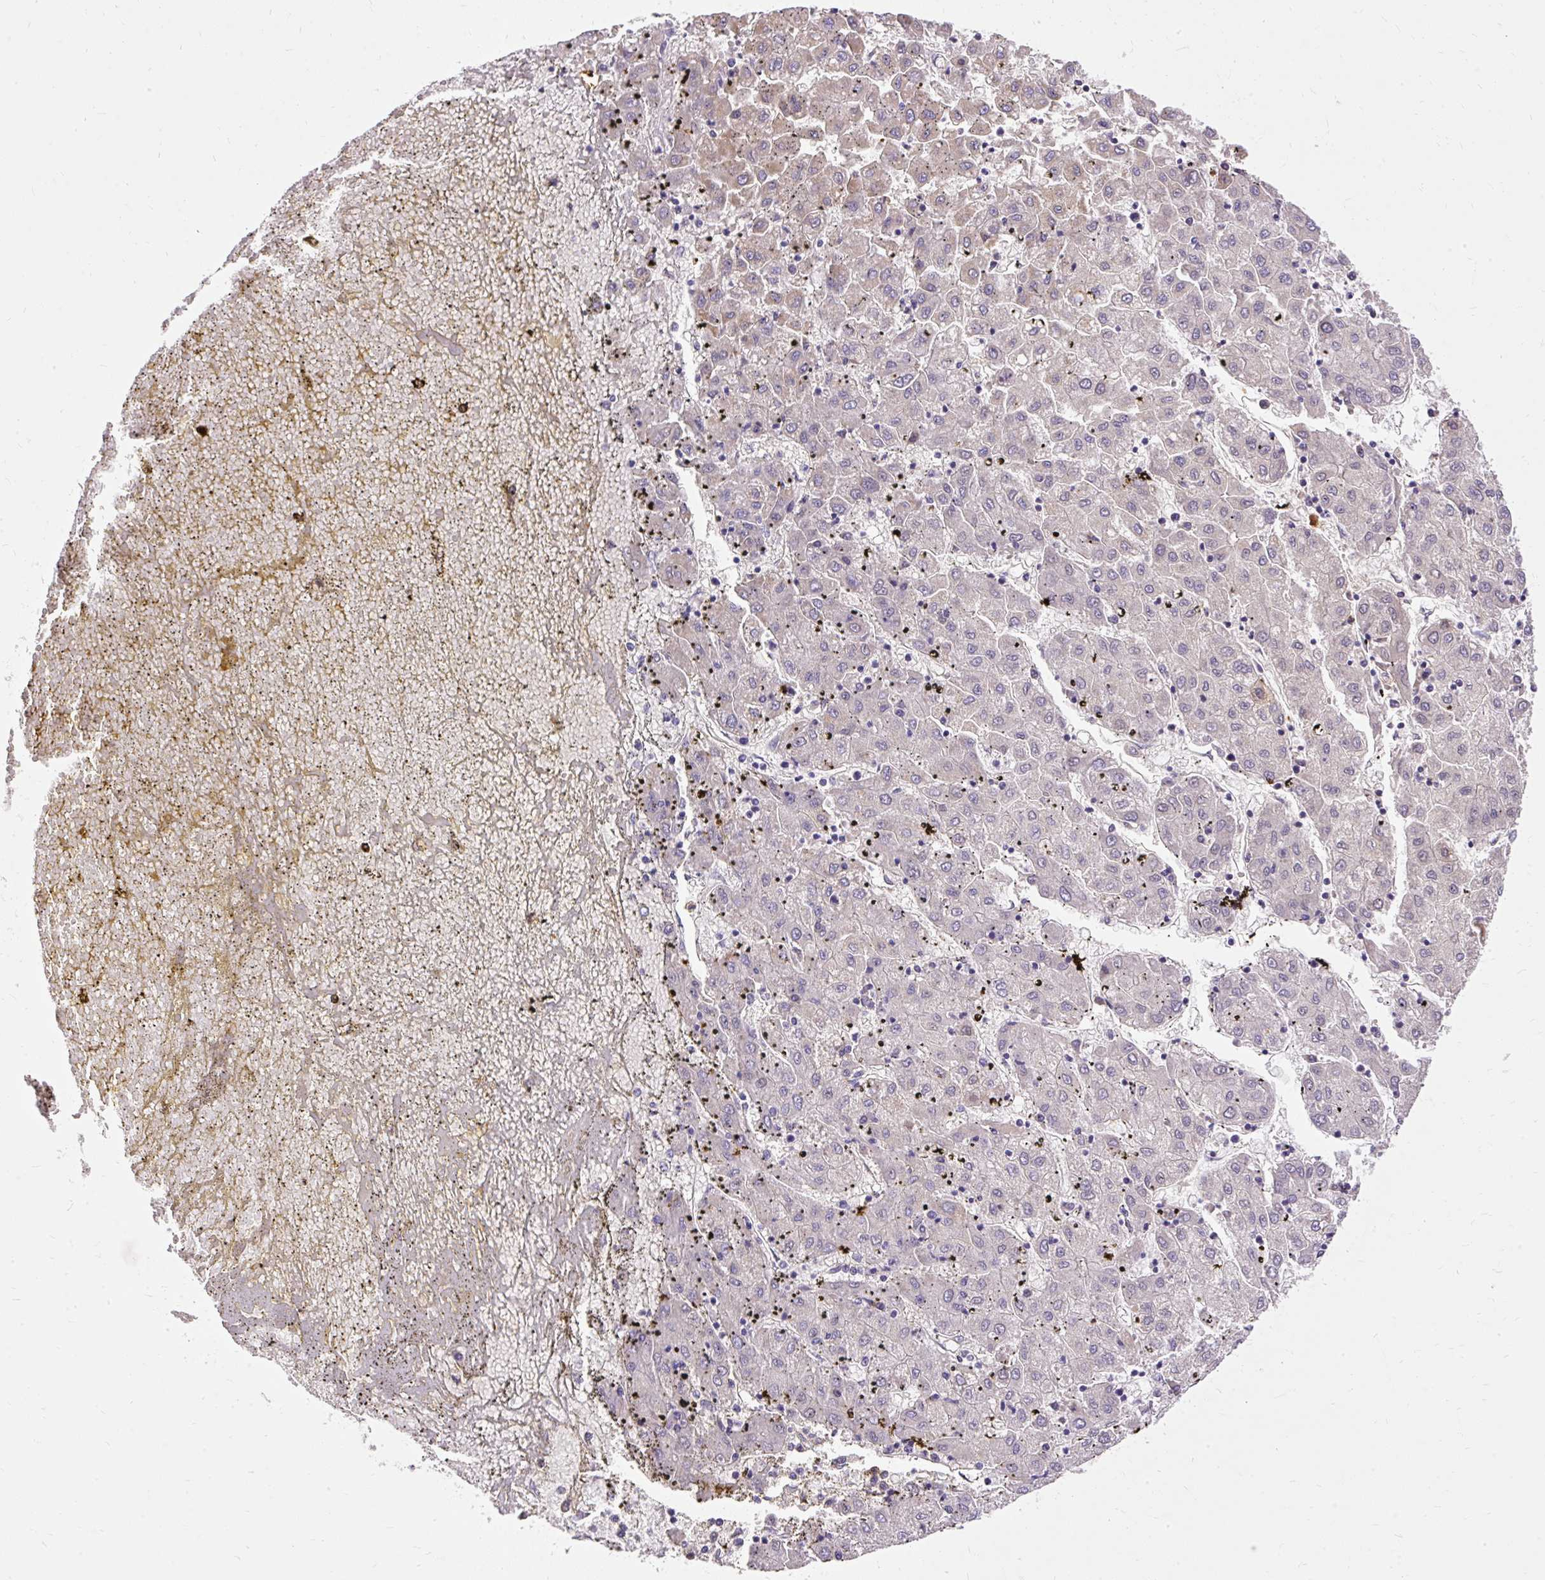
{"staining": {"intensity": "weak", "quantity": "<25%", "location": "cytoplasmic/membranous"}, "tissue": "liver cancer", "cell_type": "Tumor cells", "image_type": "cancer", "snomed": [{"axis": "morphology", "description": "Carcinoma, Hepatocellular, NOS"}, {"axis": "topography", "description": "Liver"}], "caption": "Immunohistochemistry (IHC) of liver cancer exhibits no positivity in tumor cells.", "gene": "CTTNBP2", "patient": {"sex": "male", "age": 72}}